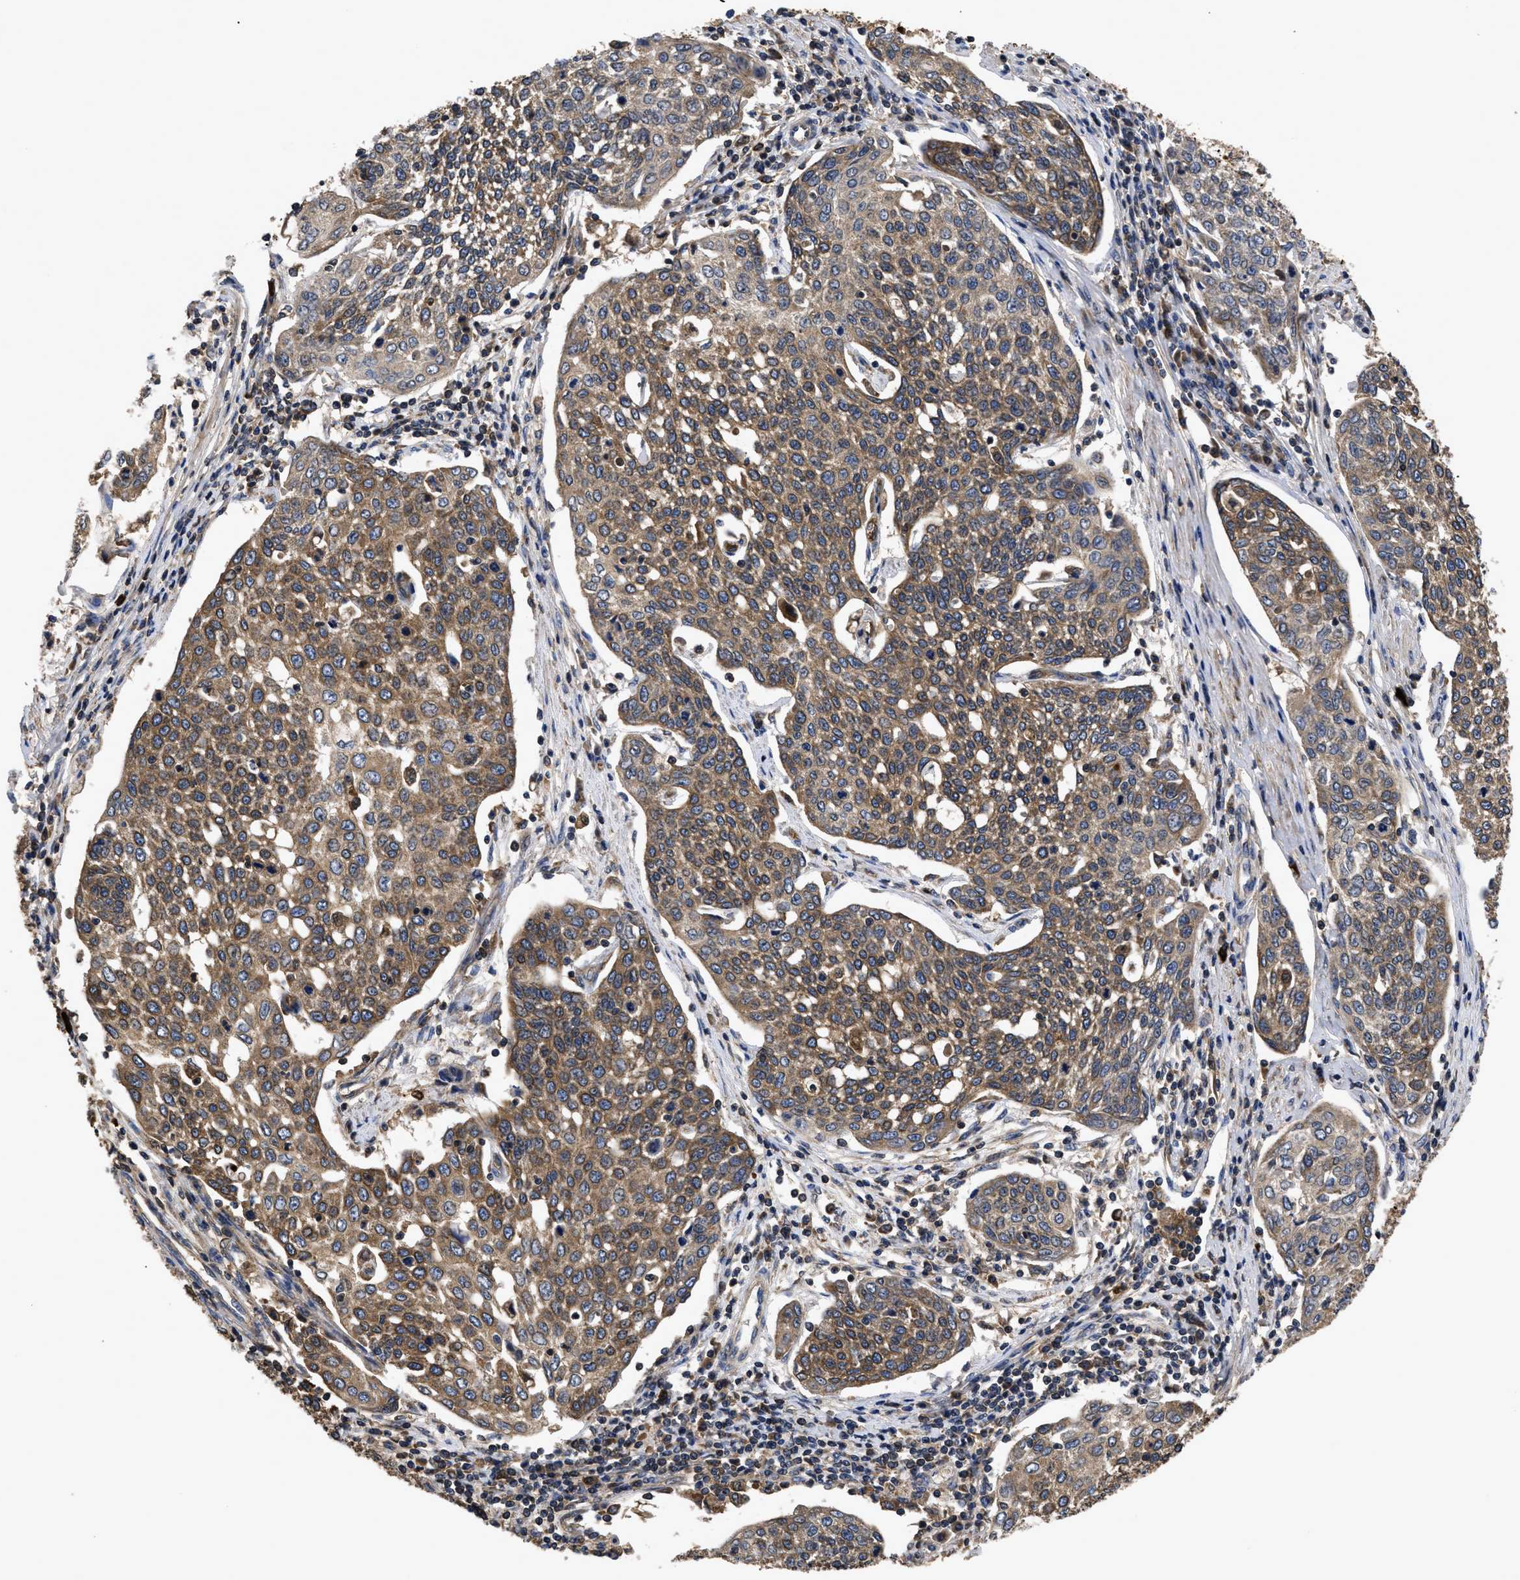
{"staining": {"intensity": "moderate", "quantity": ">75%", "location": "cytoplasmic/membranous"}, "tissue": "cervical cancer", "cell_type": "Tumor cells", "image_type": "cancer", "snomed": [{"axis": "morphology", "description": "Squamous cell carcinoma, NOS"}, {"axis": "topography", "description": "Cervix"}], "caption": "Immunohistochemistry of human cervical cancer (squamous cell carcinoma) shows medium levels of moderate cytoplasmic/membranous positivity in approximately >75% of tumor cells. The staining was performed using DAB (3,3'-diaminobenzidine) to visualize the protein expression in brown, while the nuclei were stained in blue with hematoxylin (Magnification: 20x).", "gene": "LRRC3", "patient": {"sex": "female", "age": 34}}